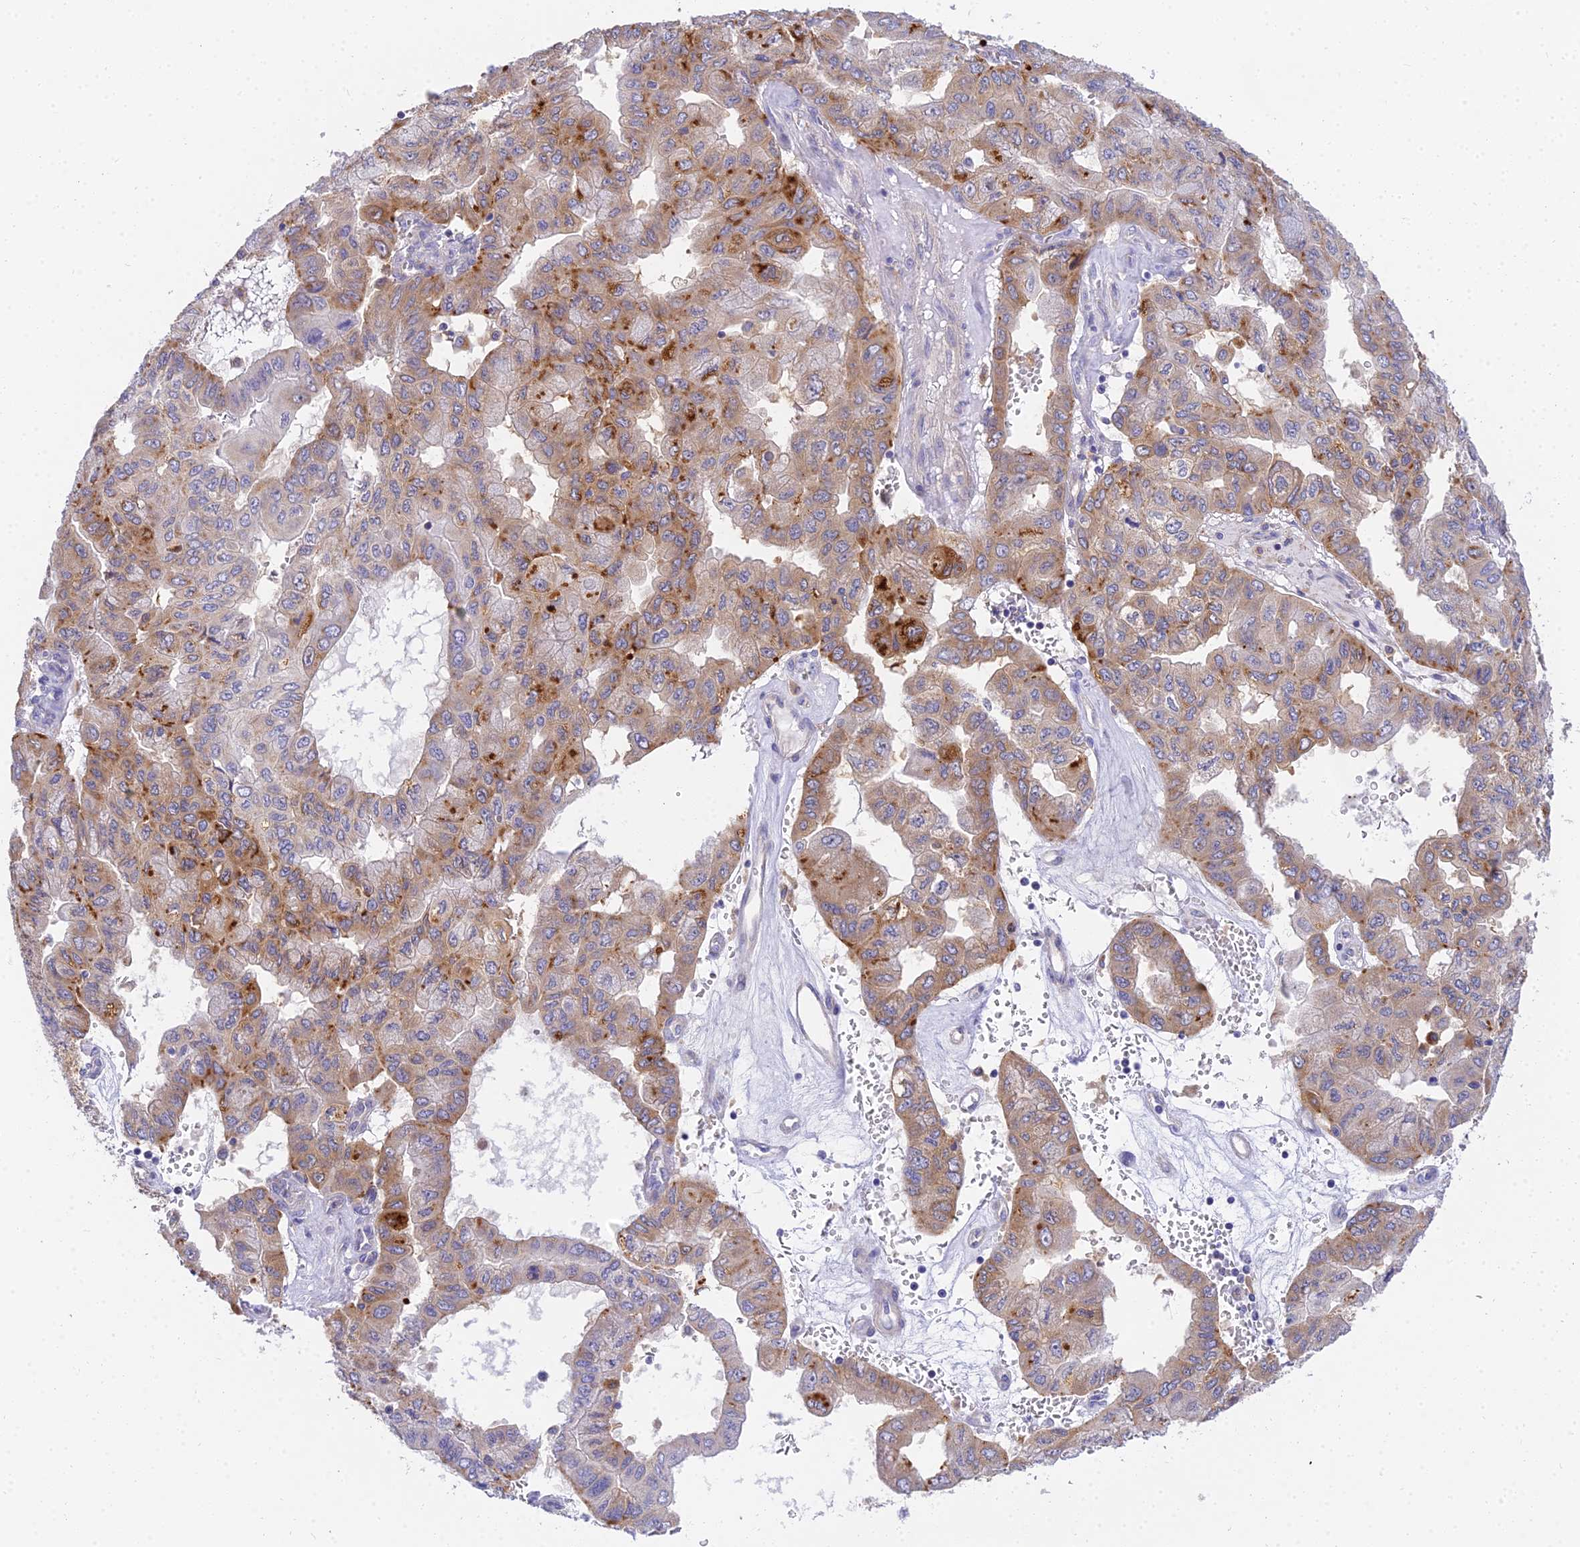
{"staining": {"intensity": "moderate", "quantity": "25%-75%", "location": "cytoplasmic/membranous"}, "tissue": "pancreatic cancer", "cell_type": "Tumor cells", "image_type": "cancer", "snomed": [{"axis": "morphology", "description": "Adenocarcinoma, NOS"}, {"axis": "topography", "description": "Pancreas"}], "caption": "Brown immunohistochemical staining in human adenocarcinoma (pancreatic) demonstrates moderate cytoplasmic/membranous positivity in approximately 25%-75% of tumor cells.", "gene": "ARL8B", "patient": {"sex": "male", "age": 51}}